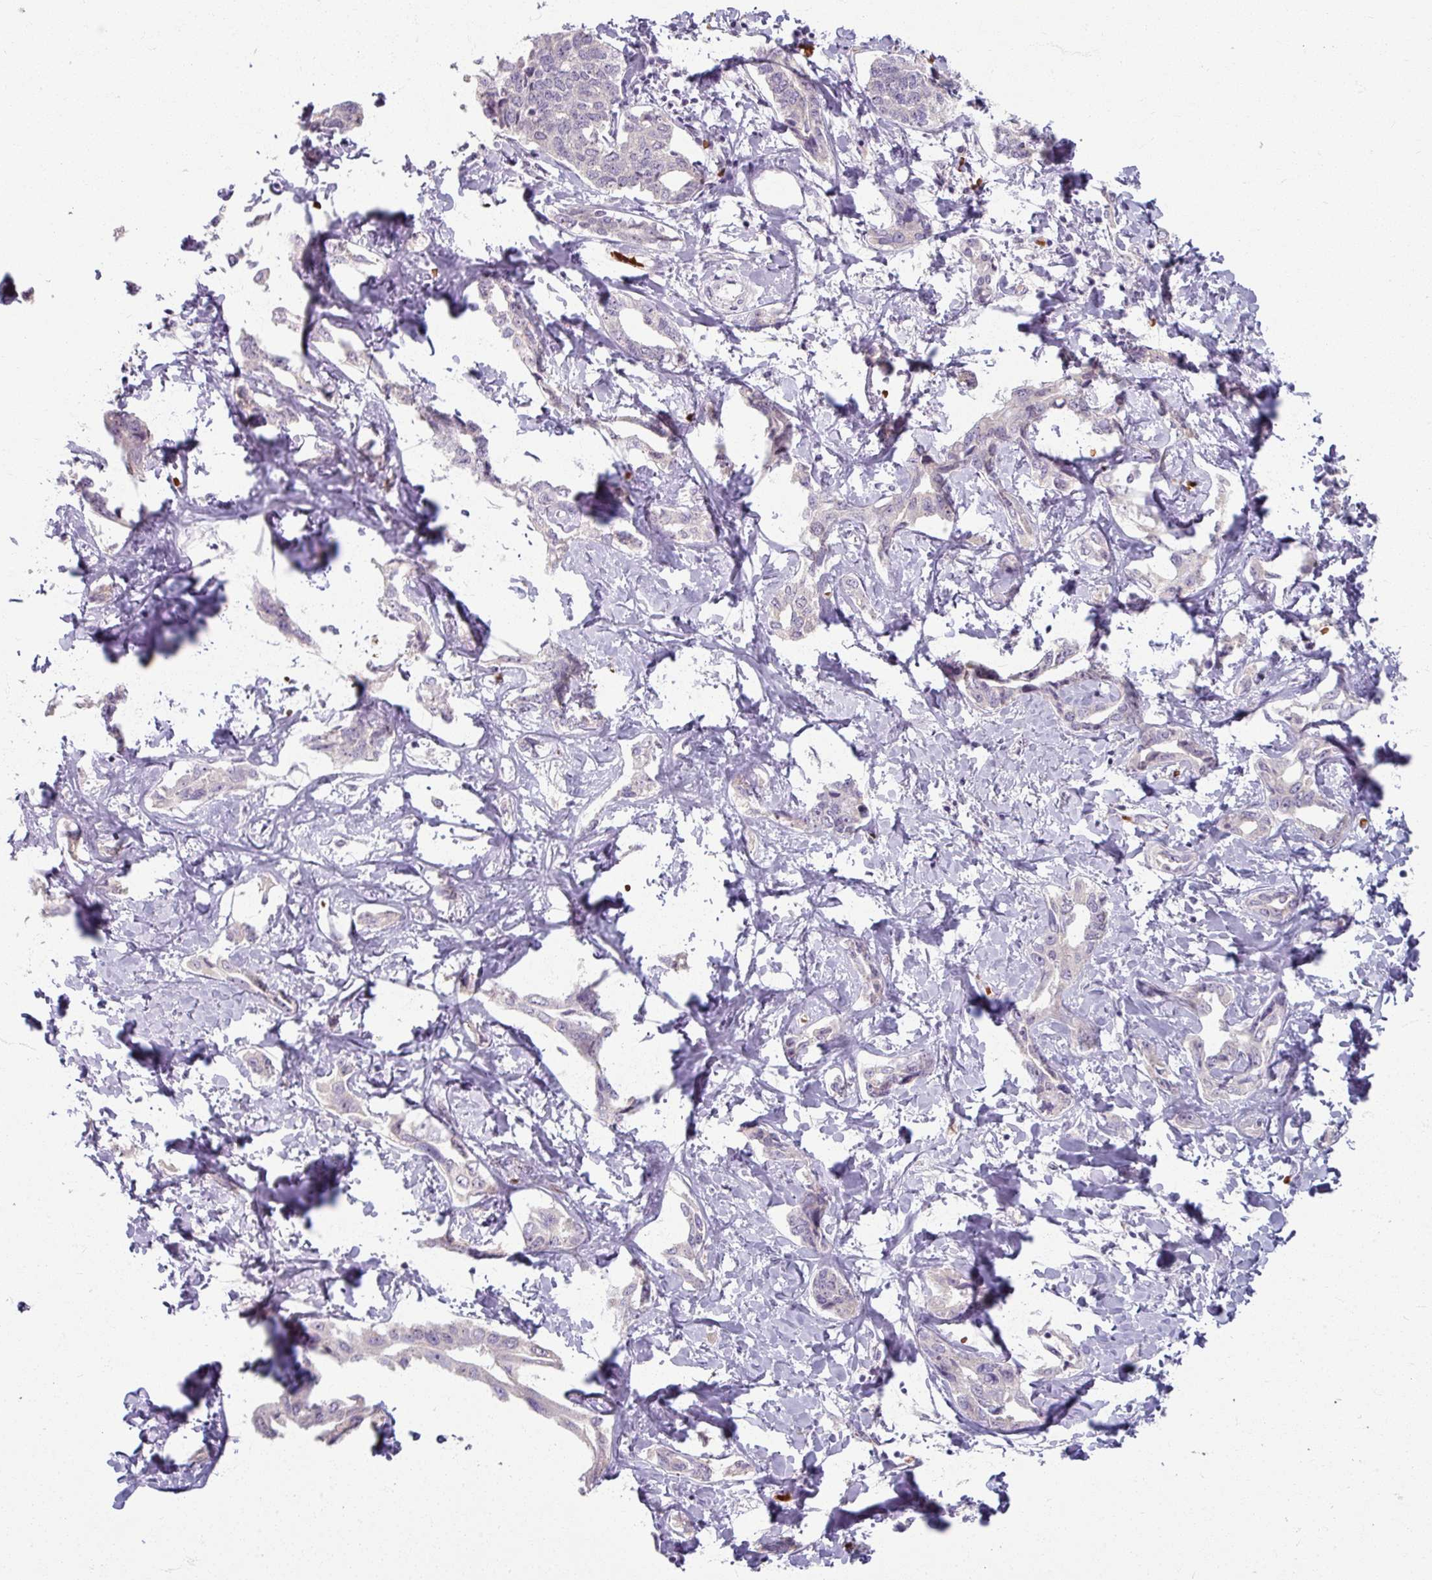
{"staining": {"intensity": "negative", "quantity": "none", "location": "none"}, "tissue": "liver cancer", "cell_type": "Tumor cells", "image_type": "cancer", "snomed": [{"axis": "morphology", "description": "Cholangiocarcinoma"}, {"axis": "topography", "description": "Liver"}], "caption": "Tumor cells show no significant expression in liver cancer. (Brightfield microscopy of DAB immunohistochemistry at high magnification).", "gene": "KMT5C", "patient": {"sex": "male", "age": 59}}